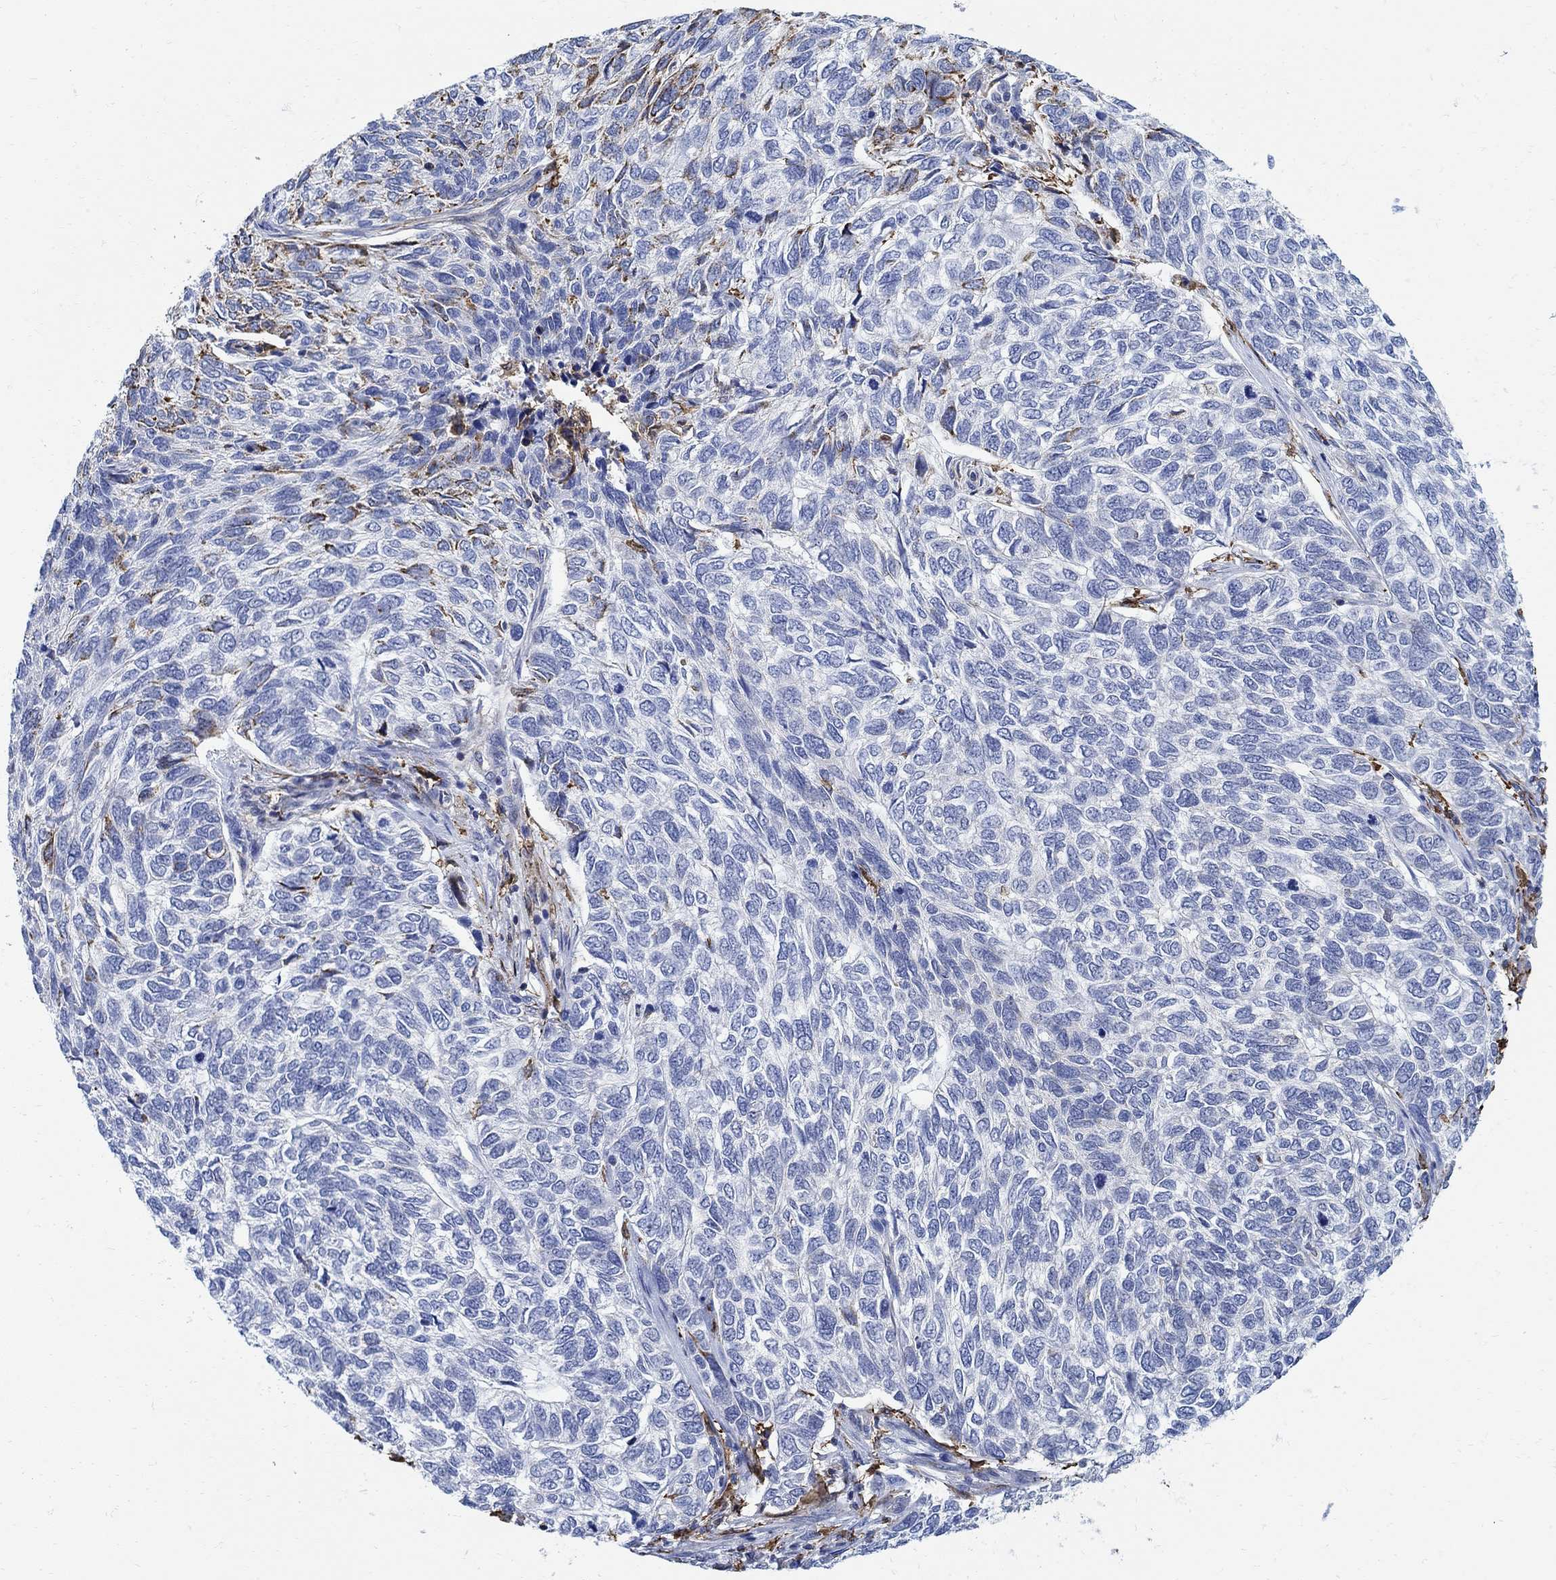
{"staining": {"intensity": "negative", "quantity": "none", "location": "none"}, "tissue": "skin cancer", "cell_type": "Tumor cells", "image_type": "cancer", "snomed": [{"axis": "morphology", "description": "Basal cell carcinoma"}, {"axis": "topography", "description": "Skin"}], "caption": "This micrograph is of skin cancer stained with immunohistochemistry (IHC) to label a protein in brown with the nuclei are counter-stained blue. There is no expression in tumor cells.", "gene": "PHF21B", "patient": {"sex": "female", "age": 65}}